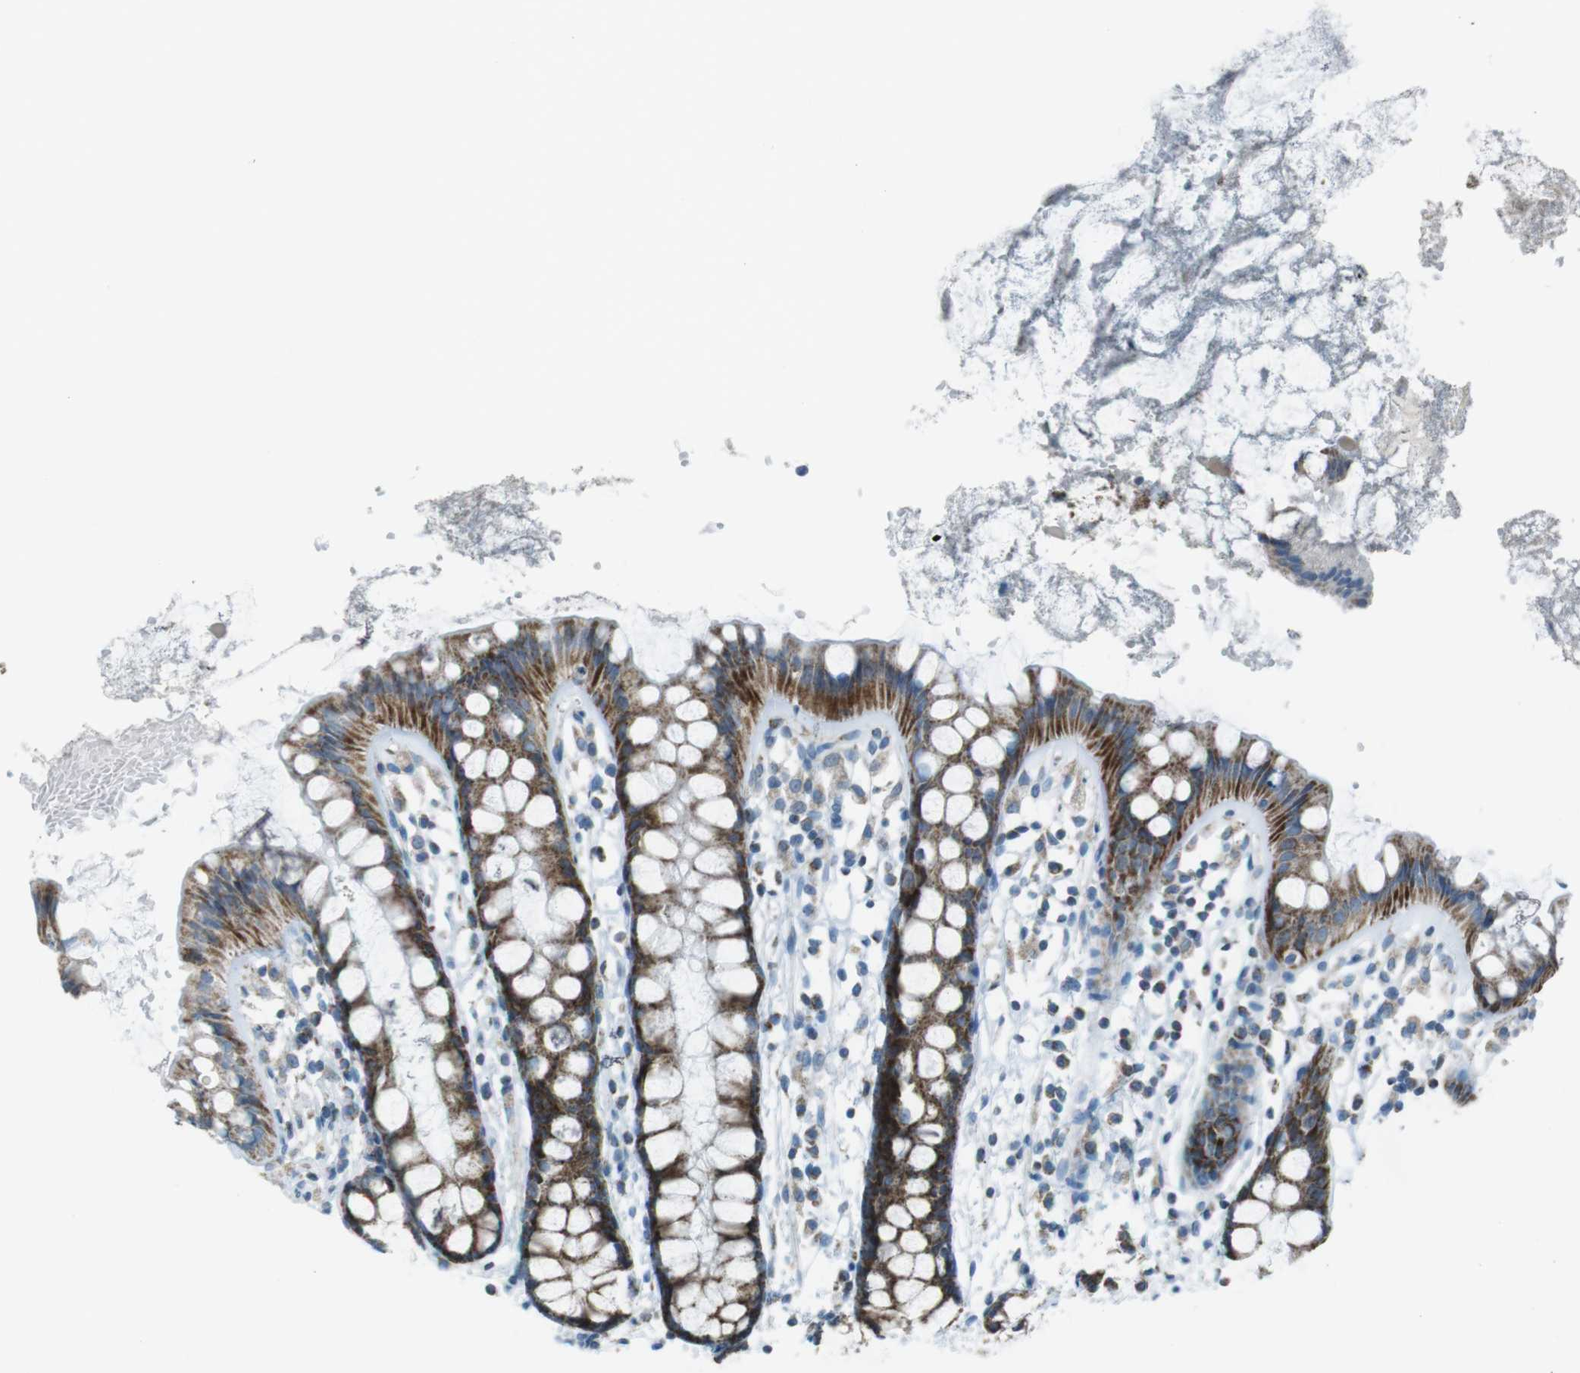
{"staining": {"intensity": "strong", "quantity": "25%-75%", "location": "cytoplasmic/membranous"}, "tissue": "rectum", "cell_type": "Glandular cells", "image_type": "normal", "snomed": [{"axis": "morphology", "description": "Normal tissue, NOS"}, {"axis": "topography", "description": "Rectum"}], "caption": "Protein expression analysis of benign rectum reveals strong cytoplasmic/membranous positivity in about 25%-75% of glandular cells.", "gene": "DNAJA3", "patient": {"sex": "female", "age": 66}}